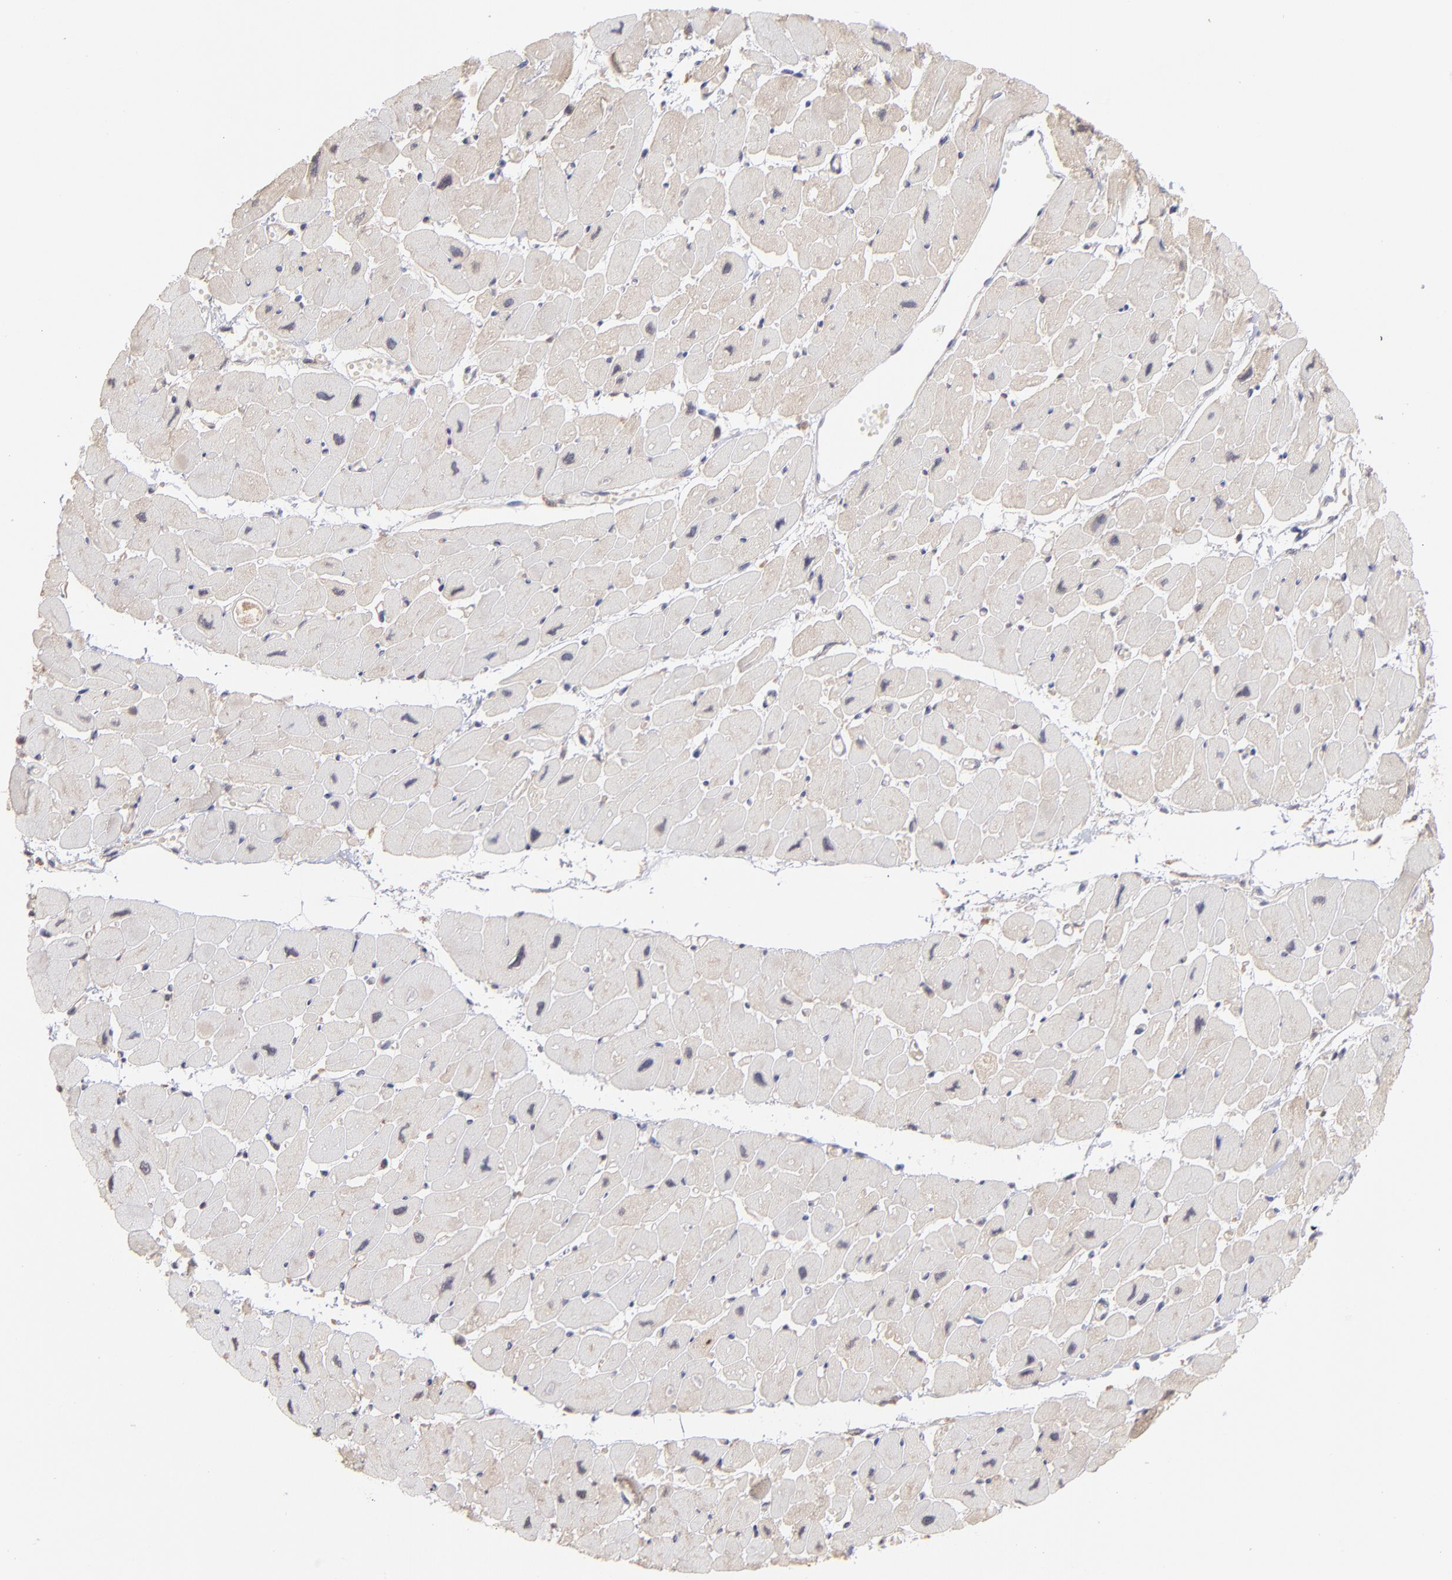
{"staining": {"intensity": "weak", "quantity": "<25%", "location": "cytoplasmic/membranous"}, "tissue": "heart muscle", "cell_type": "Cardiomyocytes", "image_type": "normal", "snomed": [{"axis": "morphology", "description": "Normal tissue, NOS"}, {"axis": "topography", "description": "Heart"}], "caption": "Image shows no significant protein positivity in cardiomyocytes of benign heart muscle. (Stains: DAB immunohistochemistry with hematoxylin counter stain, Microscopy: brightfield microscopy at high magnification).", "gene": "MAP2K2", "patient": {"sex": "female", "age": 54}}